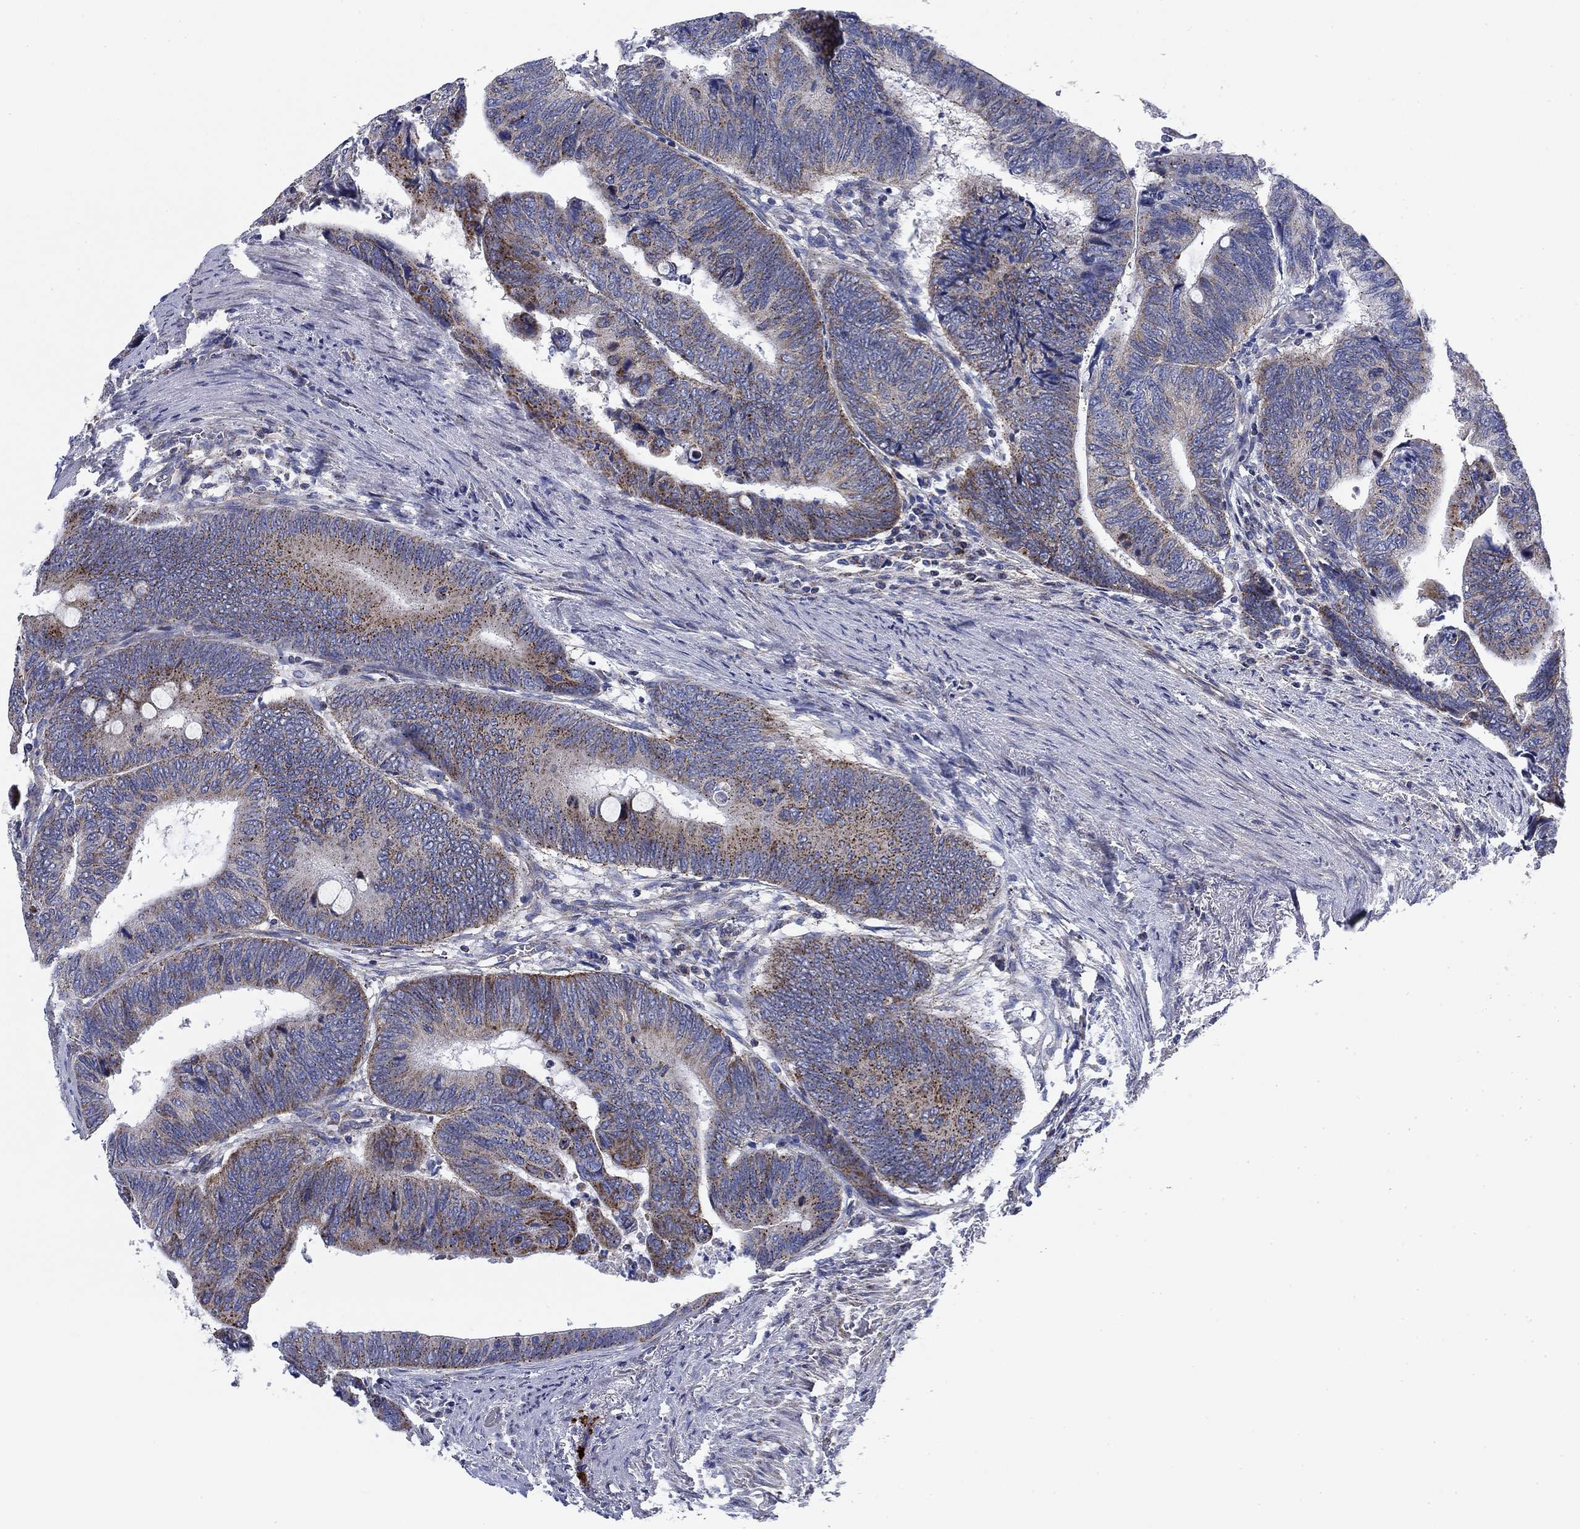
{"staining": {"intensity": "moderate", "quantity": "<25%", "location": "cytoplasmic/membranous"}, "tissue": "colorectal cancer", "cell_type": "Tumor cells", "image_type": "cancer", "snomed": [{"axis": "morphology", "description": "Normal tissue, NOS"}, {"axis": "morphology", "description": "Adenocarcinoma, NOS"}, {"axis": "topography", "description": "Rectum"}, {"axis": "topography", "description": "Peripheral nerve tissue"}], "caption": "This is an image of immunohistochemistry staining of colorectal cancer (adenocarcinoma), which shows moderate expression in the cytoplasmic/membranous of tumor cells.", "gene": "NACAD", "patient": {"sex": "male", "age": 92}}